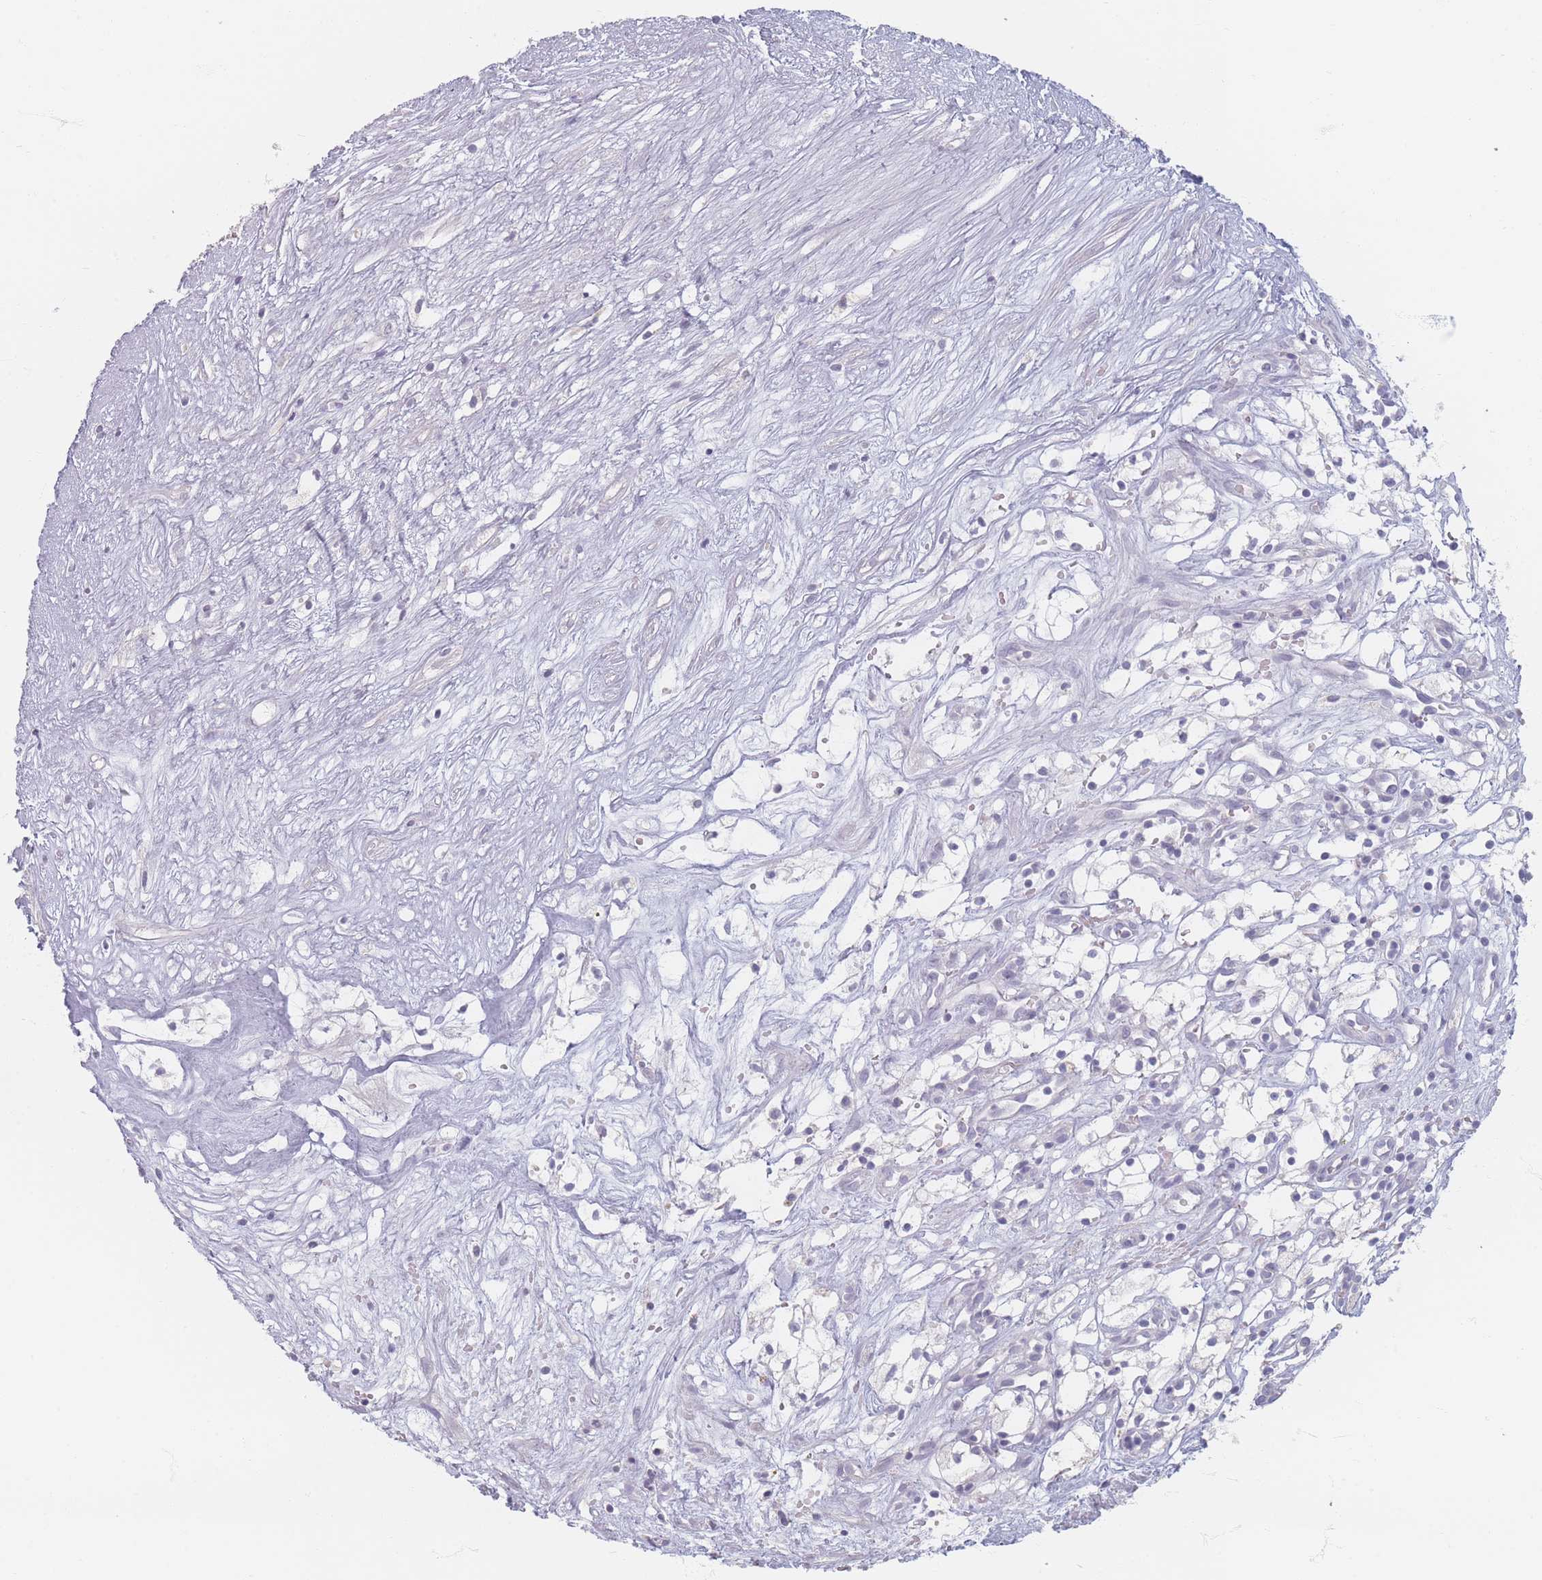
{"staining": {"intensity": "negative", "quantity": "none", "location": "none"}, "tissue": "renal cancer", "cell_type": "Tumor cells", "image_type": "cancer", "snomed": [{"axis": "morphology", "description": "Adenocarcinoma, NOS"}, {"axis": "topography", "description": "Kidney"}], "caption": "Adenocarcinoma (renal) was stained to show a protein in brown. There is no significant expression in tumor cells.", "gene": "HELZ2", "patient": {"sex": "male", "age": 59}}